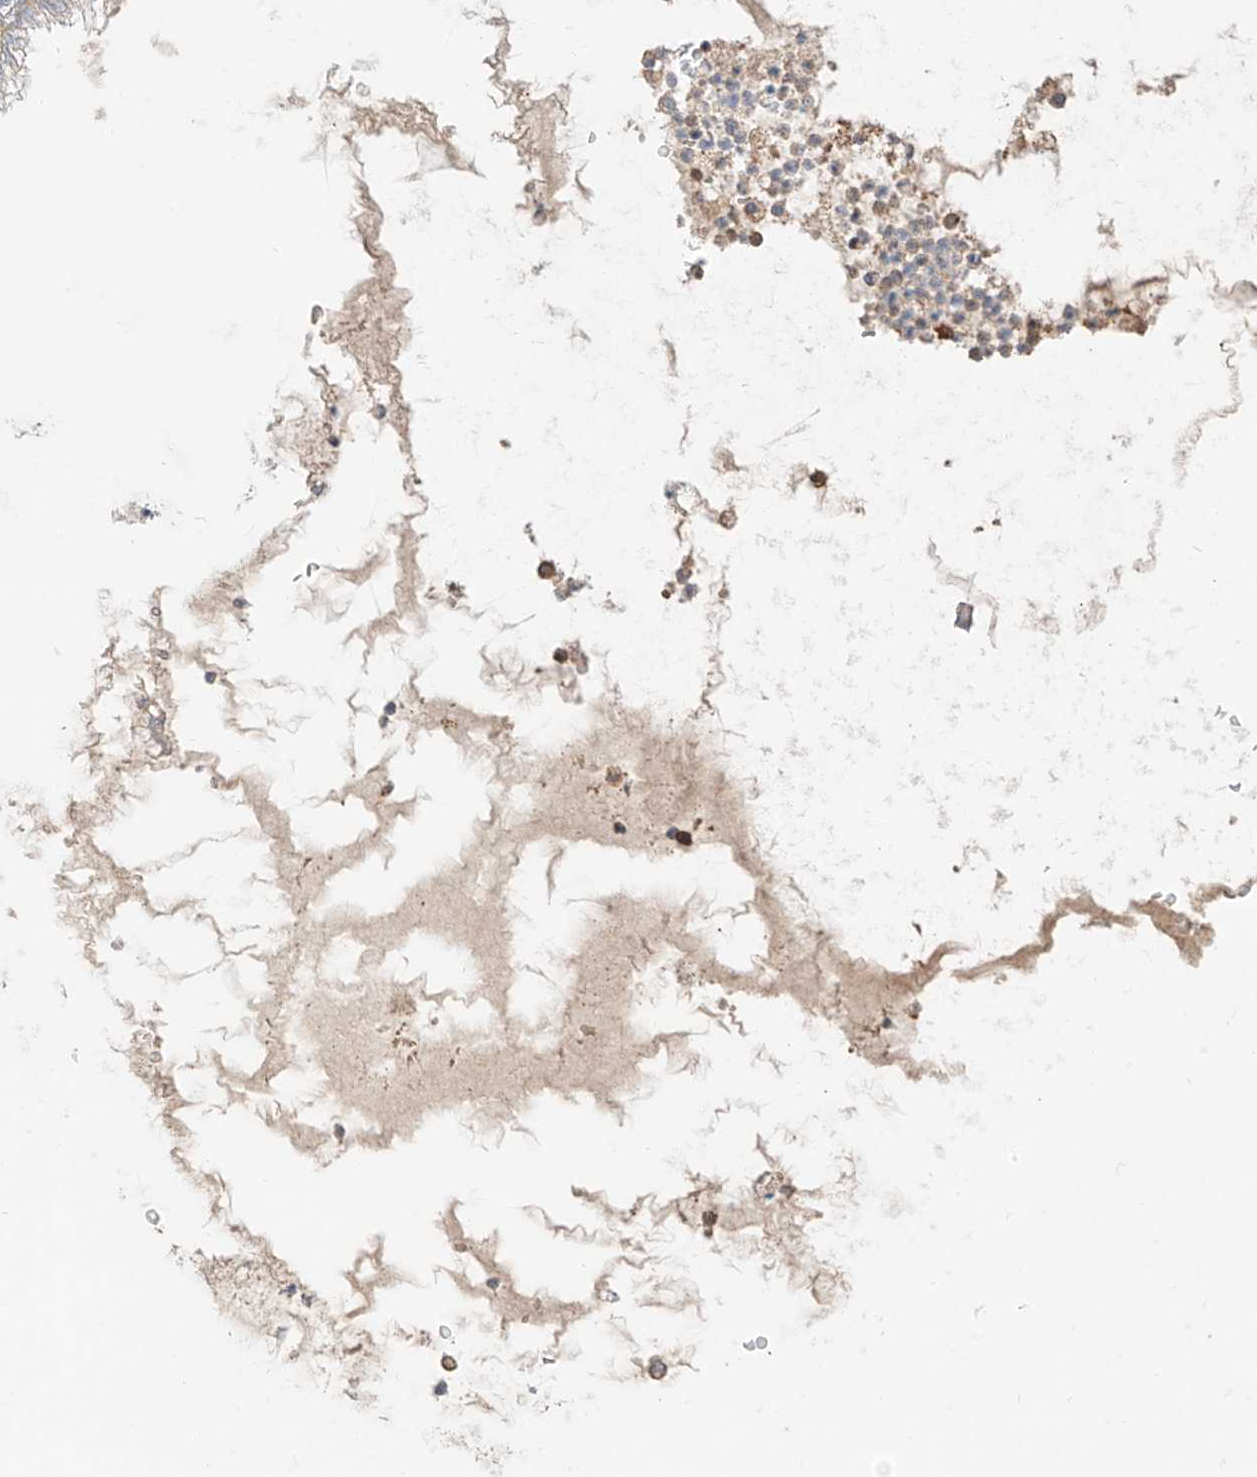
{"staining": {"intensity": "weak", "quantity": "25%-75%", "location": "cytoplasmic/membranous"}, "tissue": "lung cancer", "cell_type": "Tumor cells", "image_type": "cancer", "snomed": [{"axis": "morphology", "description": "Adenocarcinoma, NOS"}, {"axis": "topography", "description": "Lung"}], "caption": "Tumor cells reveal low levels of weak cytoplasmic/membranous positivity in approximately 25%-75% of cells in adenocarcinoma (lung).", "gene": "MOSPD1", "patient": {"sex": "female", "age": 70}}